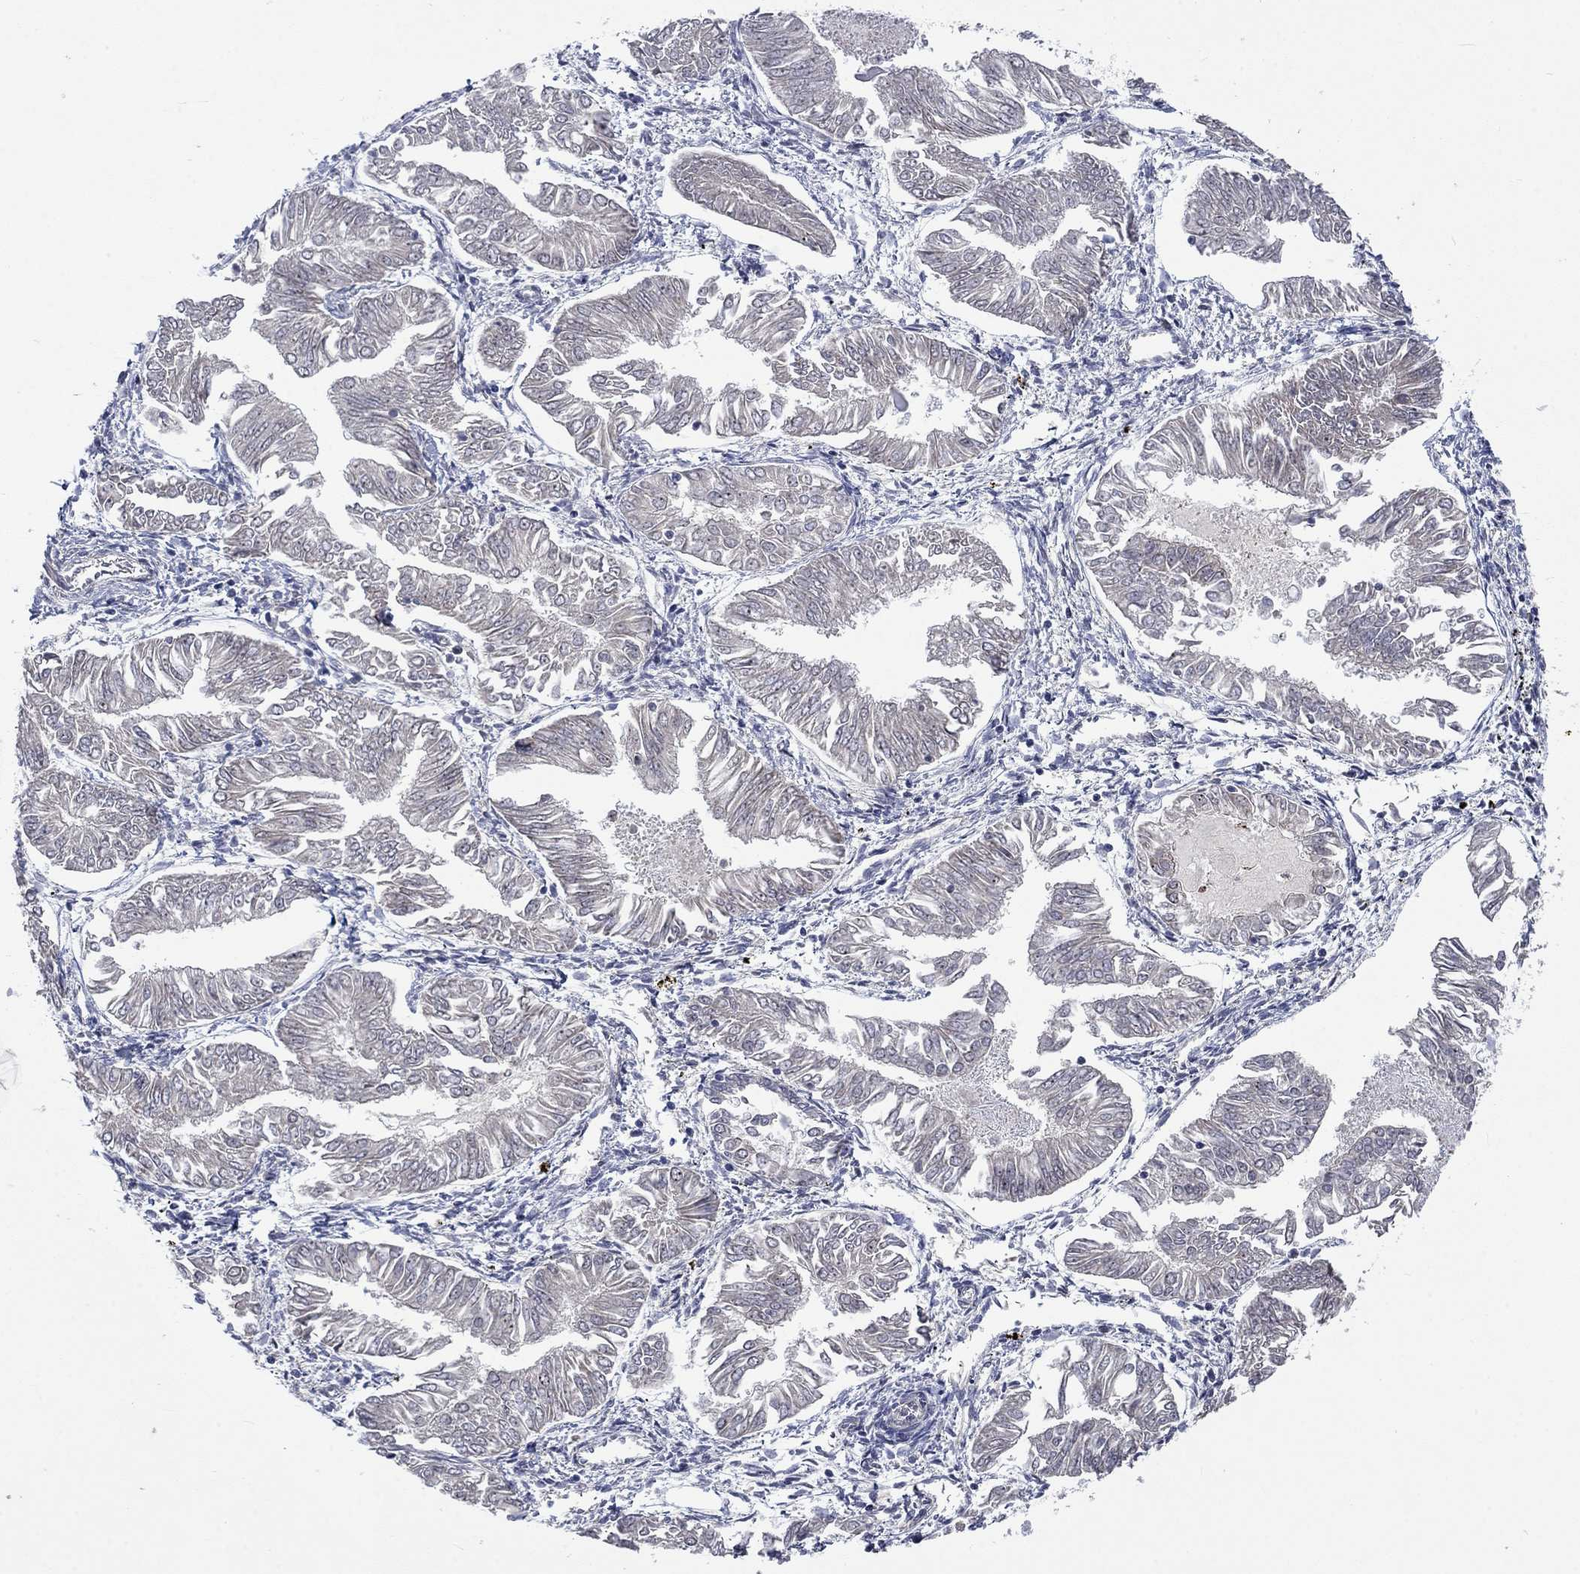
{"staining": {"intensity": "negative", "quantity": "none", "location": "none"}, "tissue": "endometrial cancer", "cell_type": "Tumor cells", "image_type": "cancer", "snomed": [{"axis": "morphology", "description": "Adenocarcinoma, NOS"}, {"axis": "topography", "description": "Endometrium"}], "caption": "The histopathology image shows no staining of tumor cells in endometrial cancer (adenocarcinoma). The staining is performed using DAB (3,3'-diaminobenzidine) brown chromogen with nuclei counter-stained in using hematoxylin.", "gene": "NDUFC1", "patient": {"sex": "female", "age": 53}}